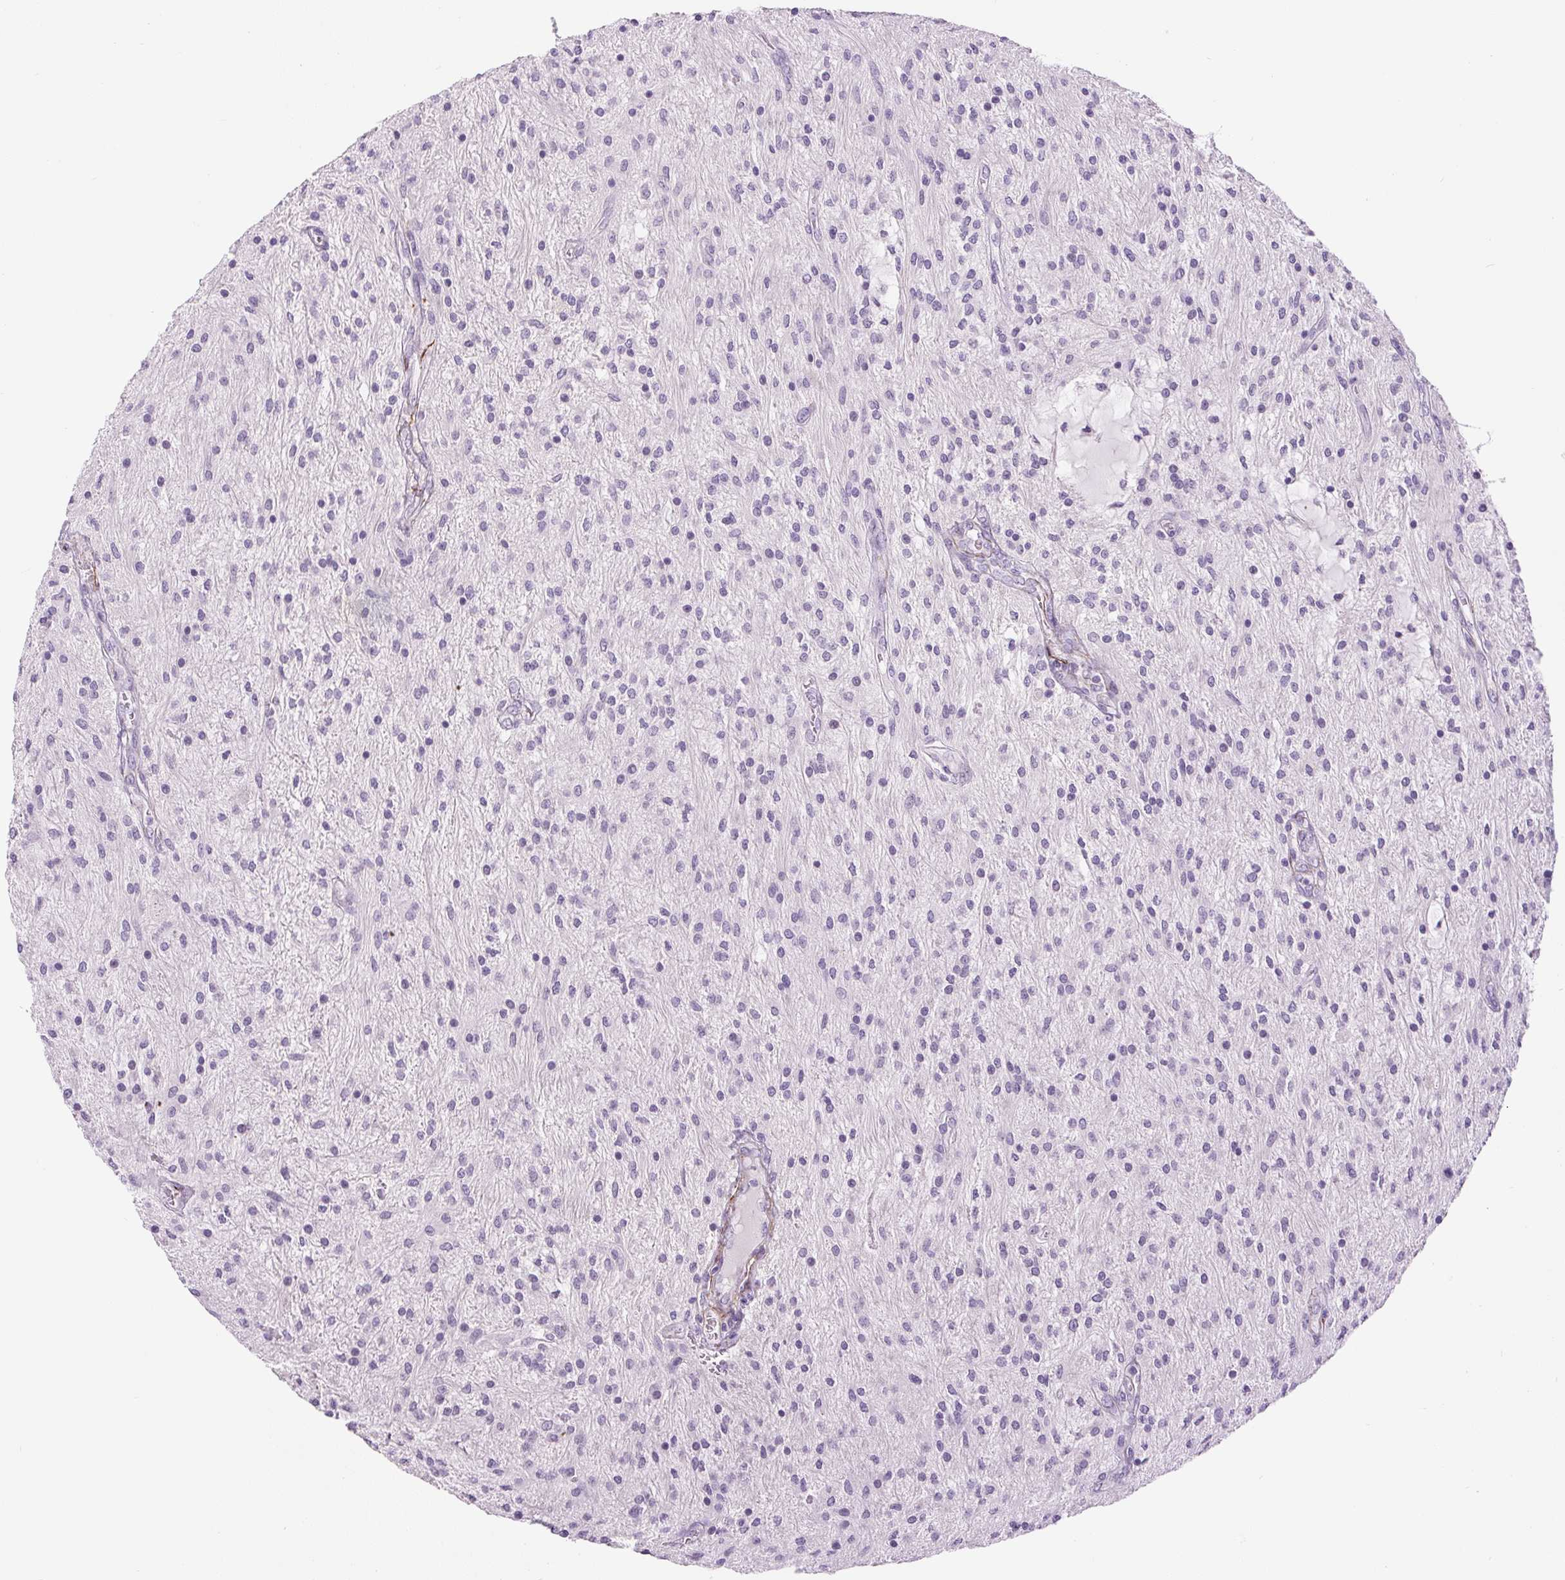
{"staining": {"intensity": "negative", "quantity": "none", "location": "none"}, "tissue": "glioma", "cell_type": "Tumor cells", "image_type": "cancer", "snomed": [{"axis": "morphology", "description": "Glioma, malignant, Low grade"}, {"axis": "topography", "description": "Cerebellum"}], "caption": "The immunohistochemistry (IHC) photomicrograph has no significant staining in tumor cells of glioma tissue. The staining is performed using DAB (3,3'-diaminobenzidine) brown chromogen with nuclei counter-stained in using hematoxylin.", "gene": "FBN1", "patient": {"sex": "female", "age": 14}}